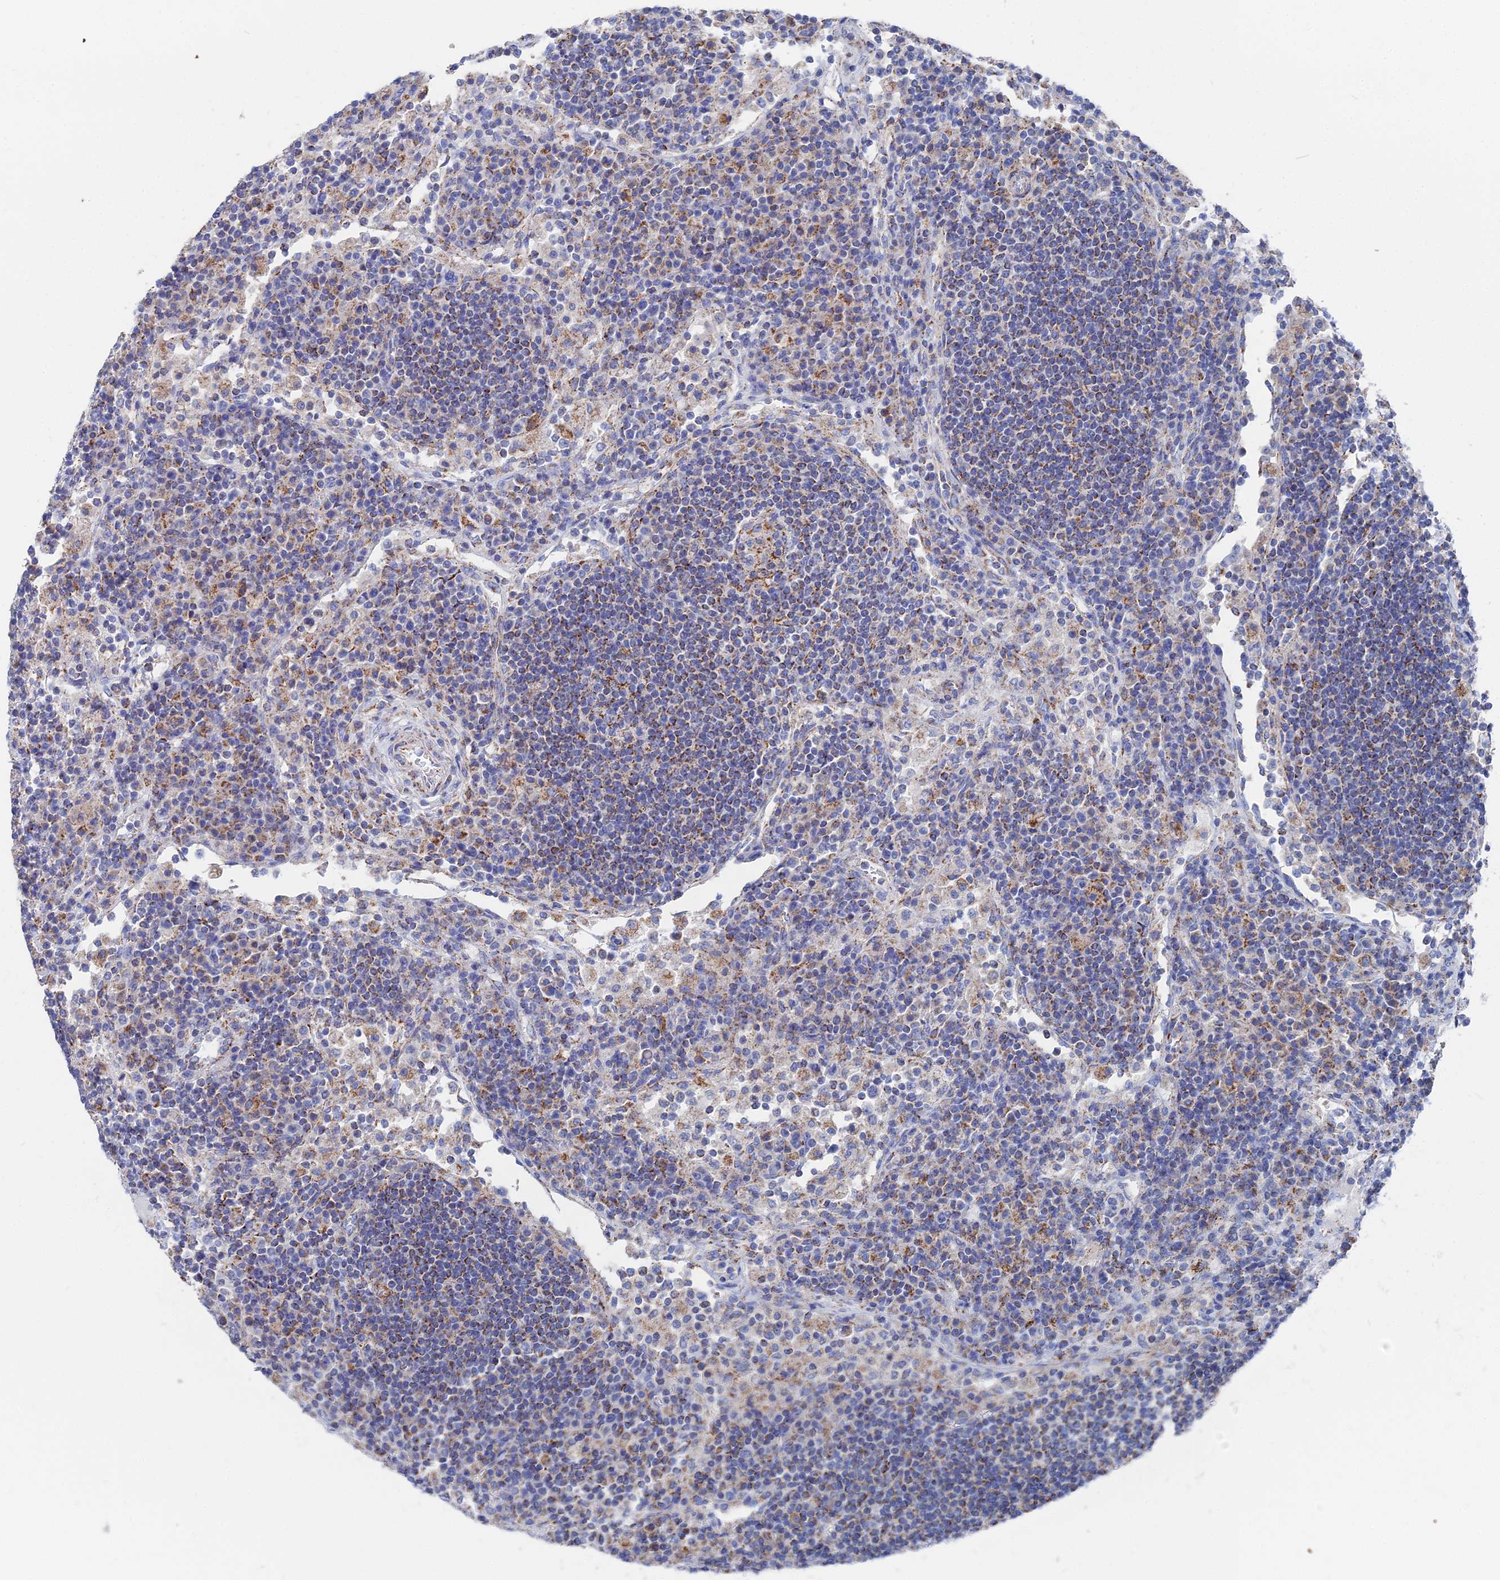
{"staining": {"intensity": "negative", "quantity": "none", "location": "none"}, "tissue": "lymph node", "cell_type": "Germinal center cells", "image_type": "normal", "snomed": [{"axis": "morphology", "description": "Normal tissue, NOS"}, {"axis": "topography", "description": "Lymph node"}], "caption": "Lymph node stained for a protein using immunohistochemistry demonstrates no staining germinal center cells.", "gene": "IFT80", "patient": {"sex": "female", "age": 53}}